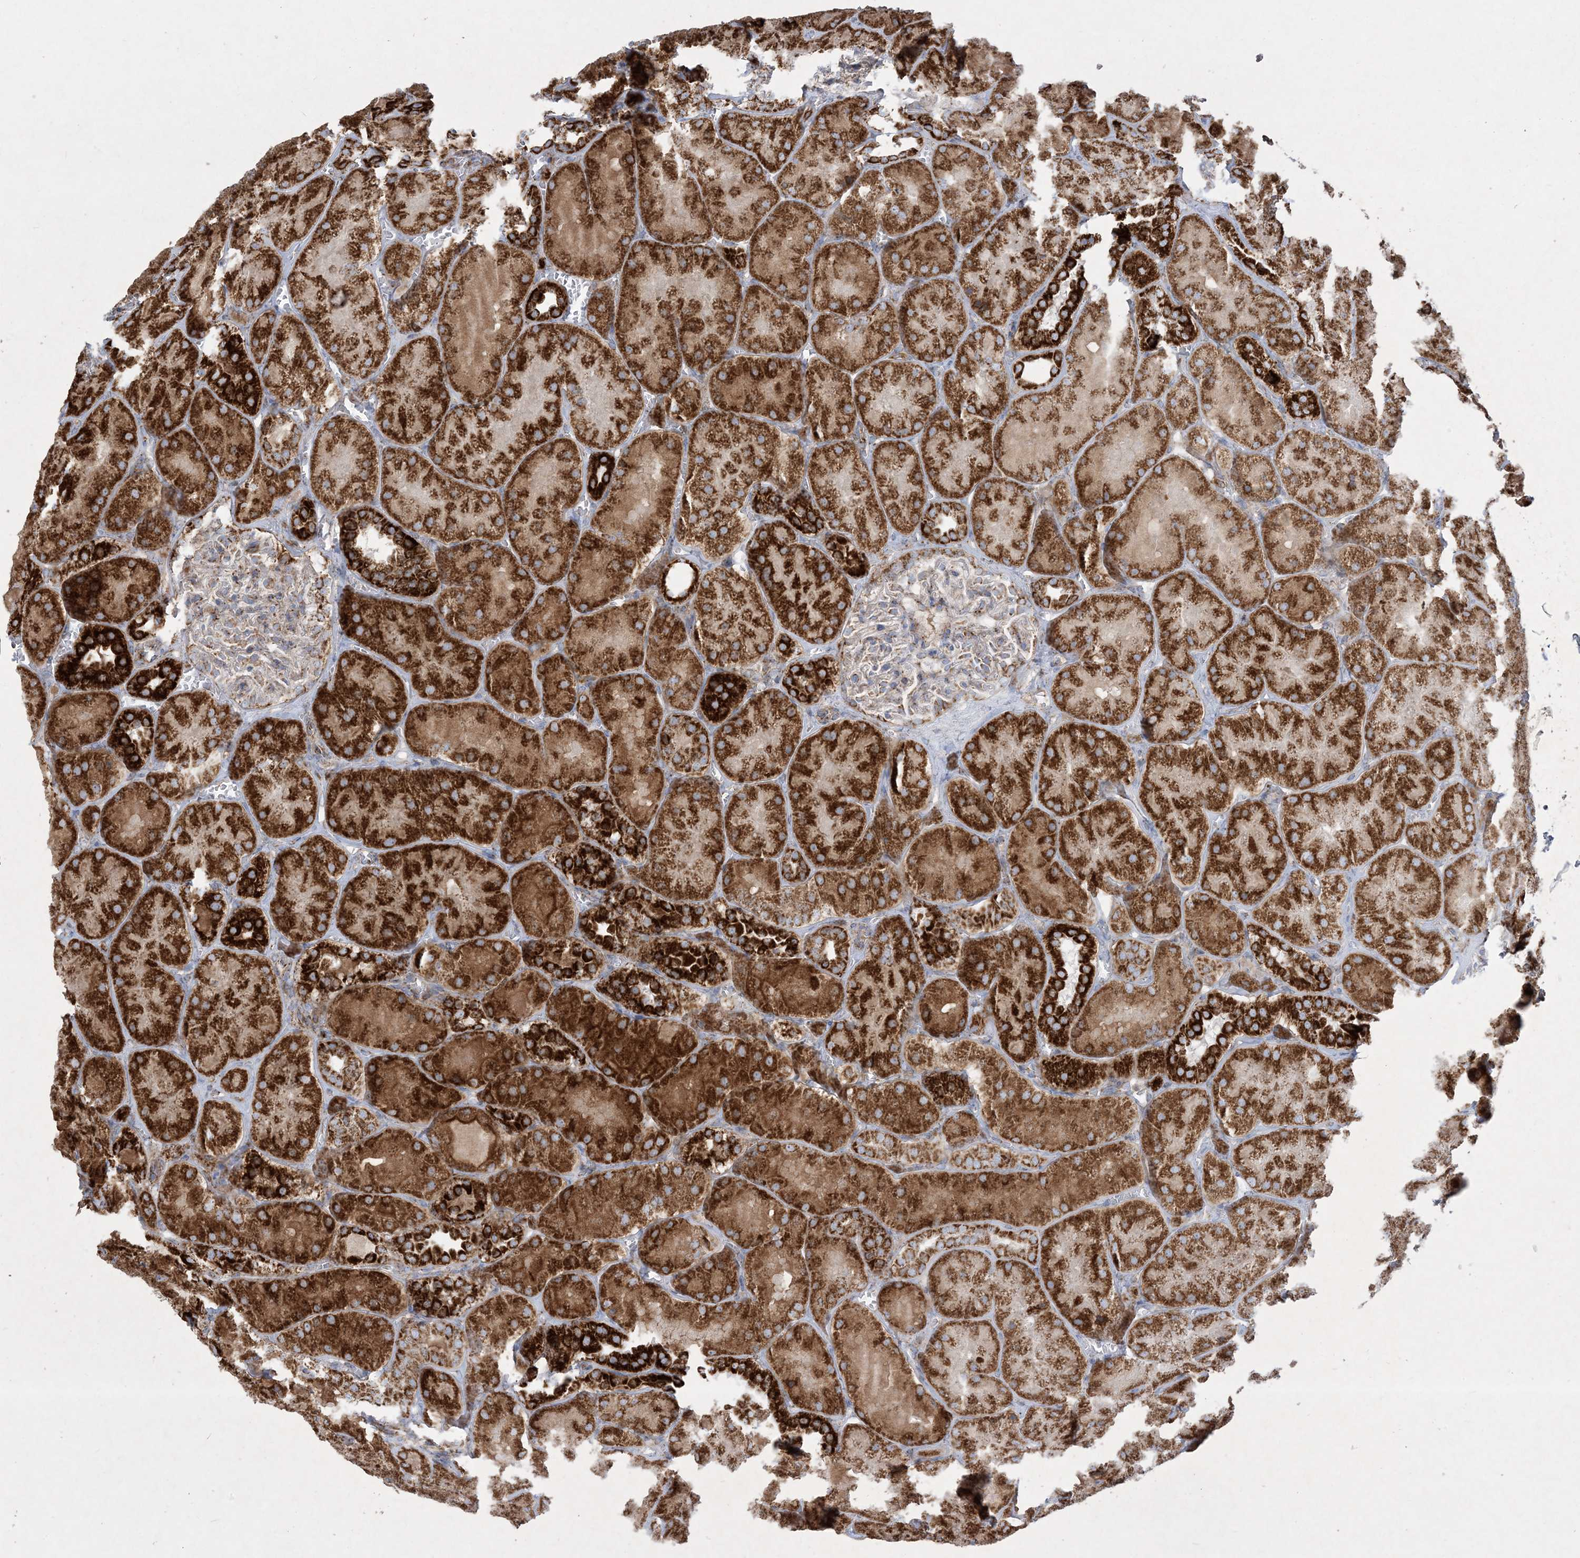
{"staining": {"intensity": "moderate", "quantity": "<25%", "location": "cytoplasmic/membranous"}, "tissue": "kidney", "cell_type": "Cells in glomeruli", "image_type": "normal", "snomed": [{"axis": "morphology", "description": "Normal tissue, NOS"}, {"axis": "topography", "description": "Kidney"}], "caption": "This is a photomicrograph of IHC staining of normal kidney, which shows moderate positivity in the cytoplasmic/membranous of cells in glomeruli.", "gene": "BEND4", "patient": {"sex": "male", "age": 28}}